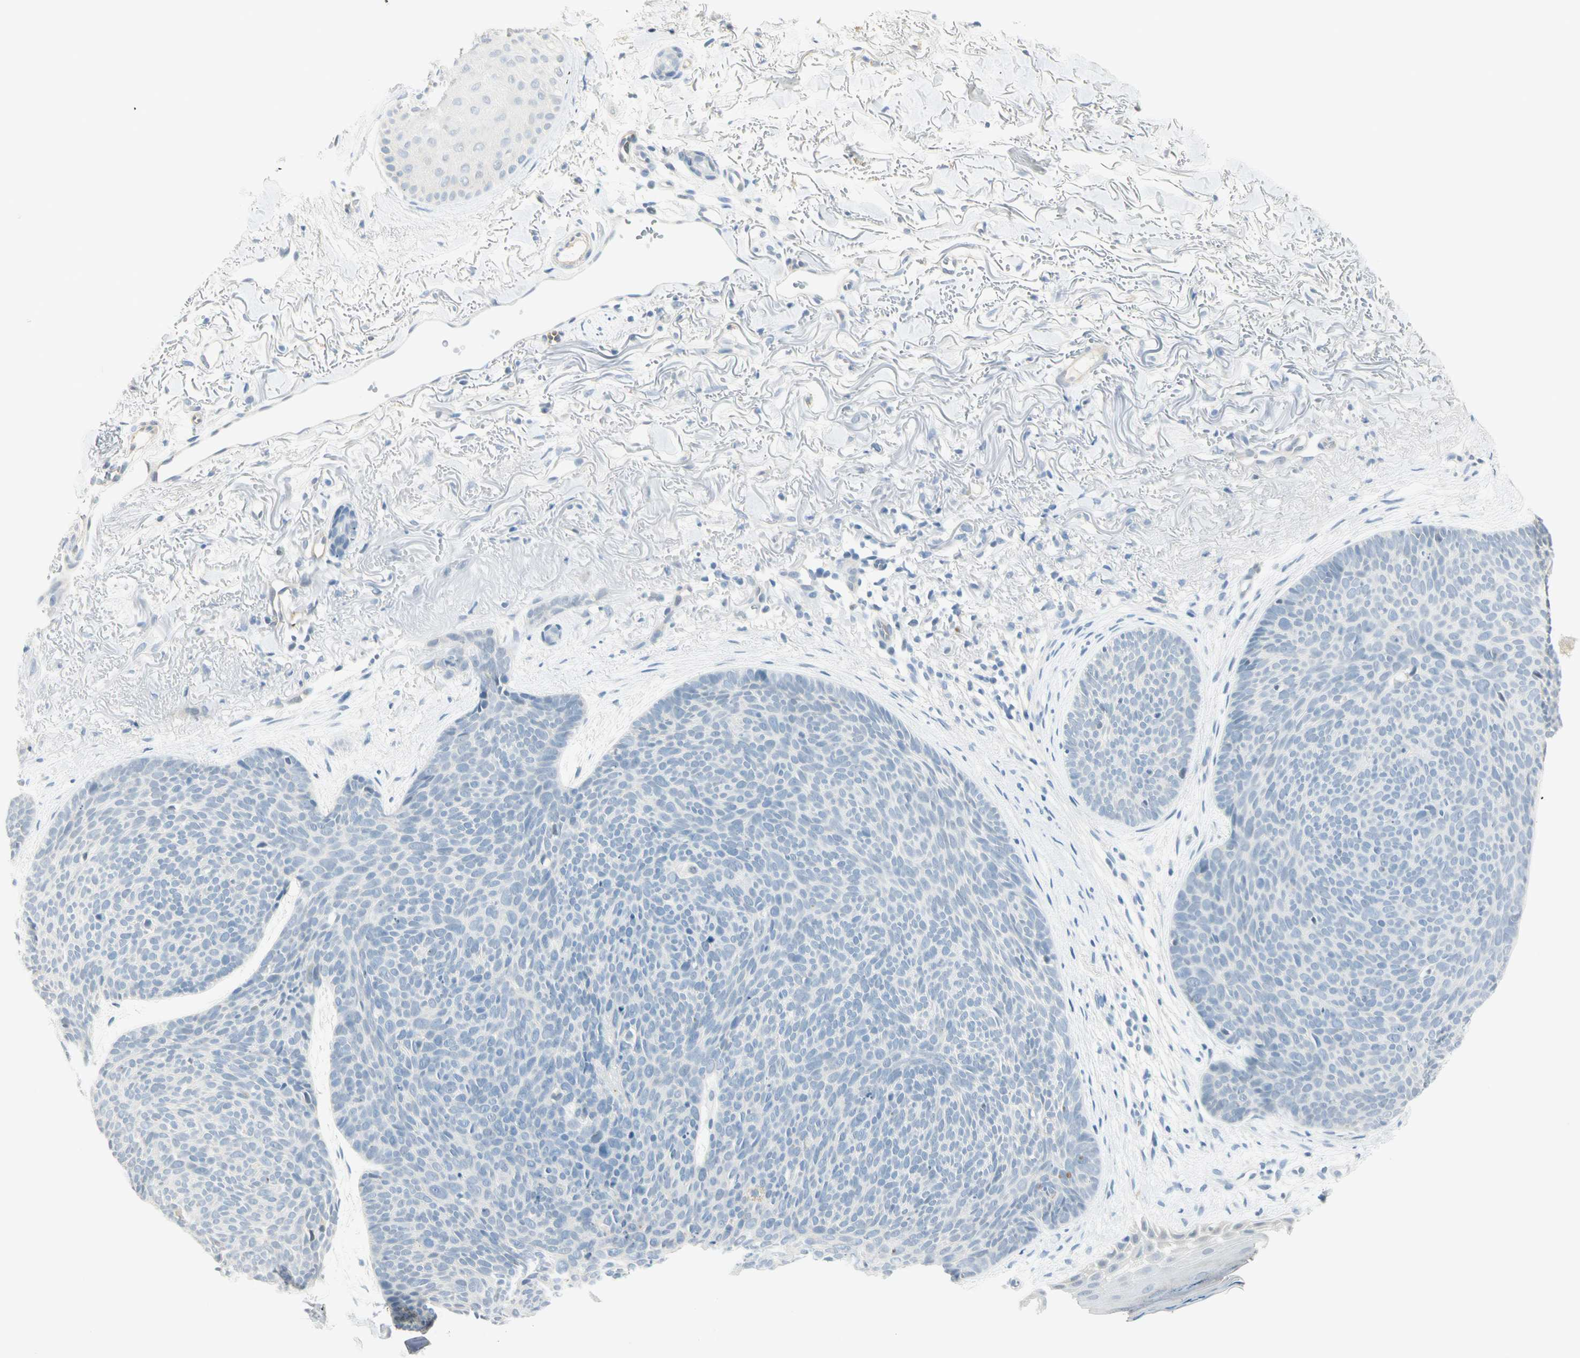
{"staining": {"intensity": "negative", "quantity": "none", "location": "none"}, "tissue": "skin cancer", "cell_type": "Tumor cells", "image_type": "cancer", "snomed": [{"axis": "morphology", "description": "Normal tissue, NOS"}, {"axis": "morphology", "description": "Basal cell carcinoma"}, {"axis": "topography", "description": "Skin"}], "caption": "This image is of basal cell carcinoma (skin) stained with immunohistochemistry (IHC) to label a protein in brown with the nuclei are counter-stained blue. There is no expression in tumor cells.", "gene": "MLLT10", "patient": {"sex": "female", "age": 70}}